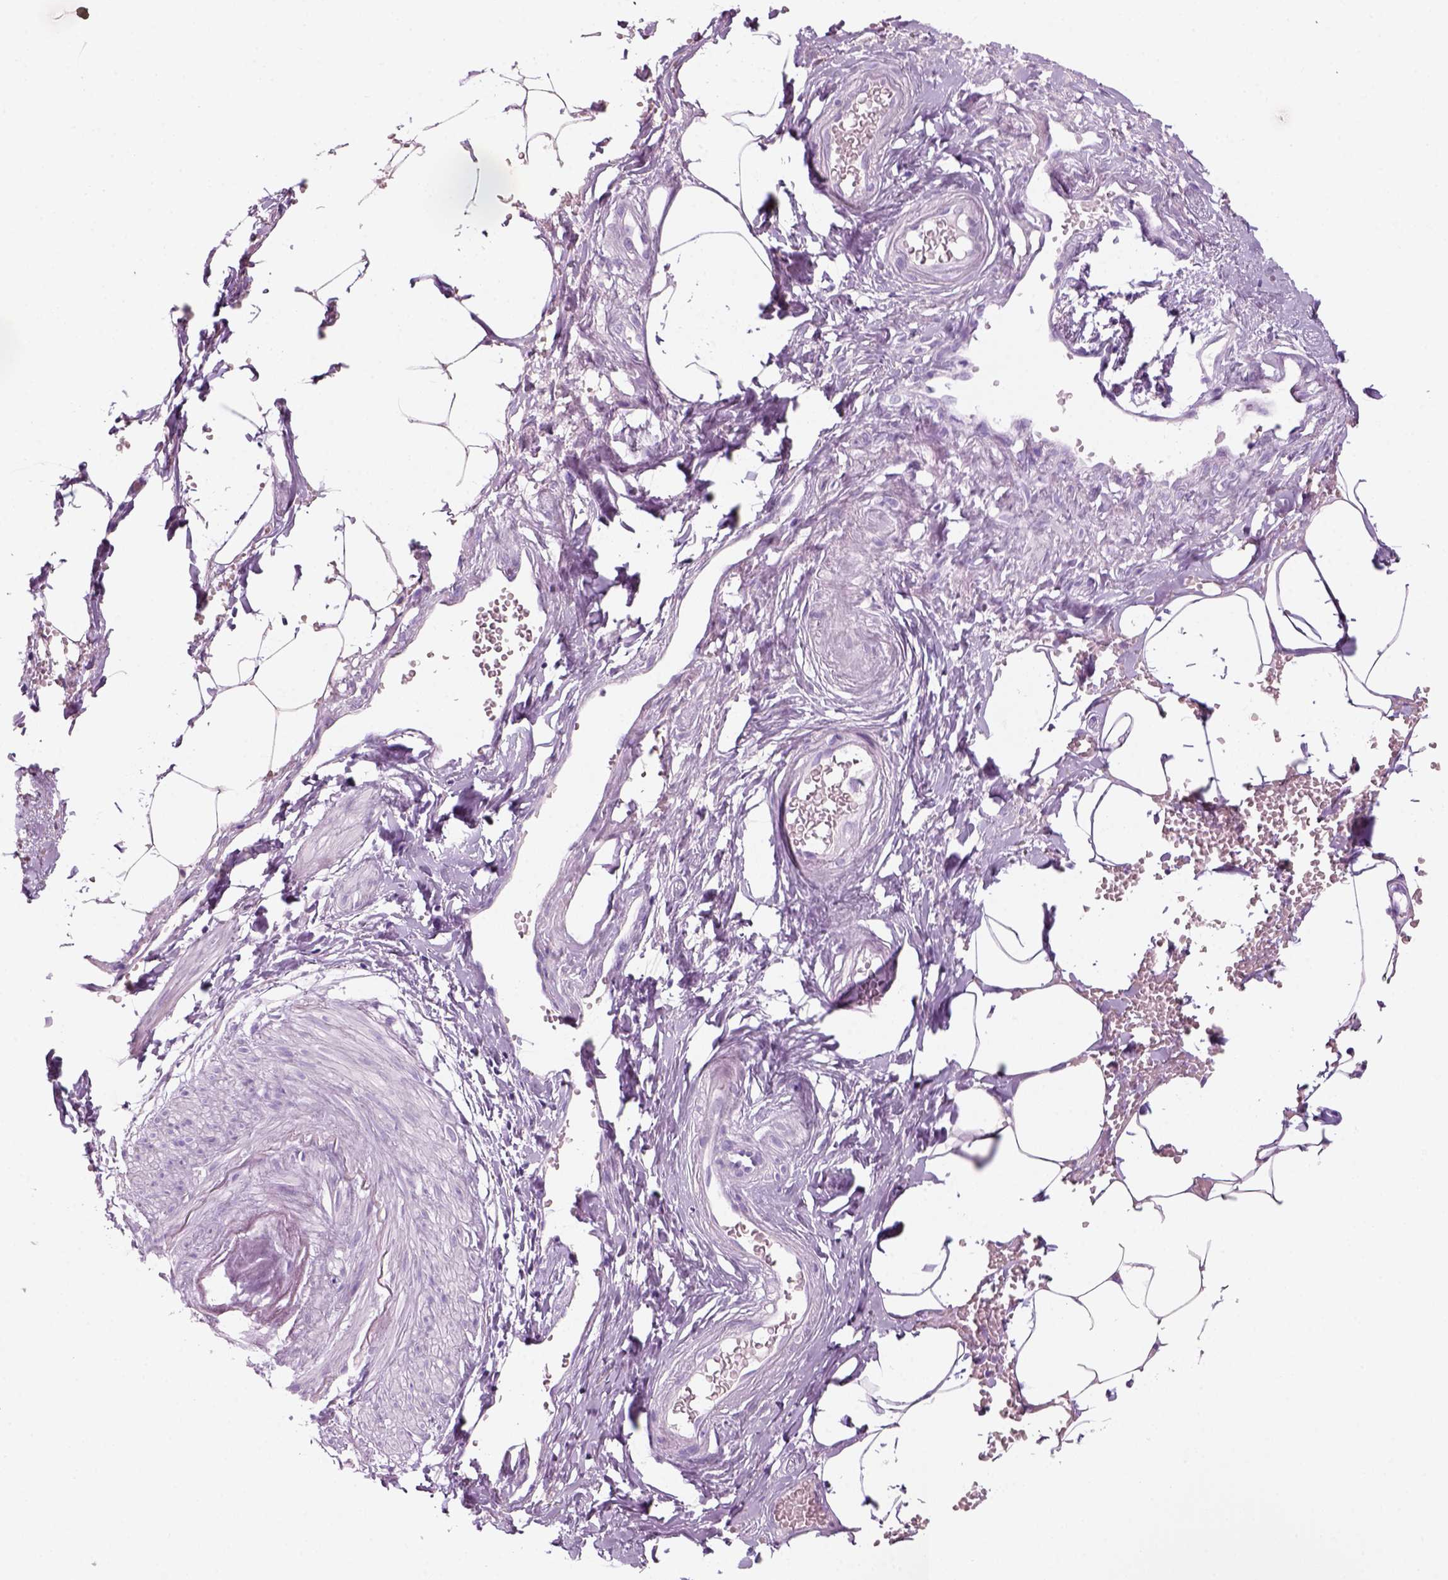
{"staining": {"intensity": "negative", "quantity": "none", "location": "none"}, "tissue": "adipose tissue", "cell_type": "Adipocytes", "image_type": "normal", "snomed": [{"axis": "morphology", "description": "Normal tissue, NOS"}, {"axis": "topography", "description": "Prostate"}, {"axis": "topography", "description": "Peripheral nerve tissue"}], "caption": "DAB (3,3'-diaminobenzidine) immunohistochemical staining of normal human adipose tissue shows no significant positivity in adipocytes.", "gene": "KRTAP11", "patient": {"sex": "male", "age": 55}}